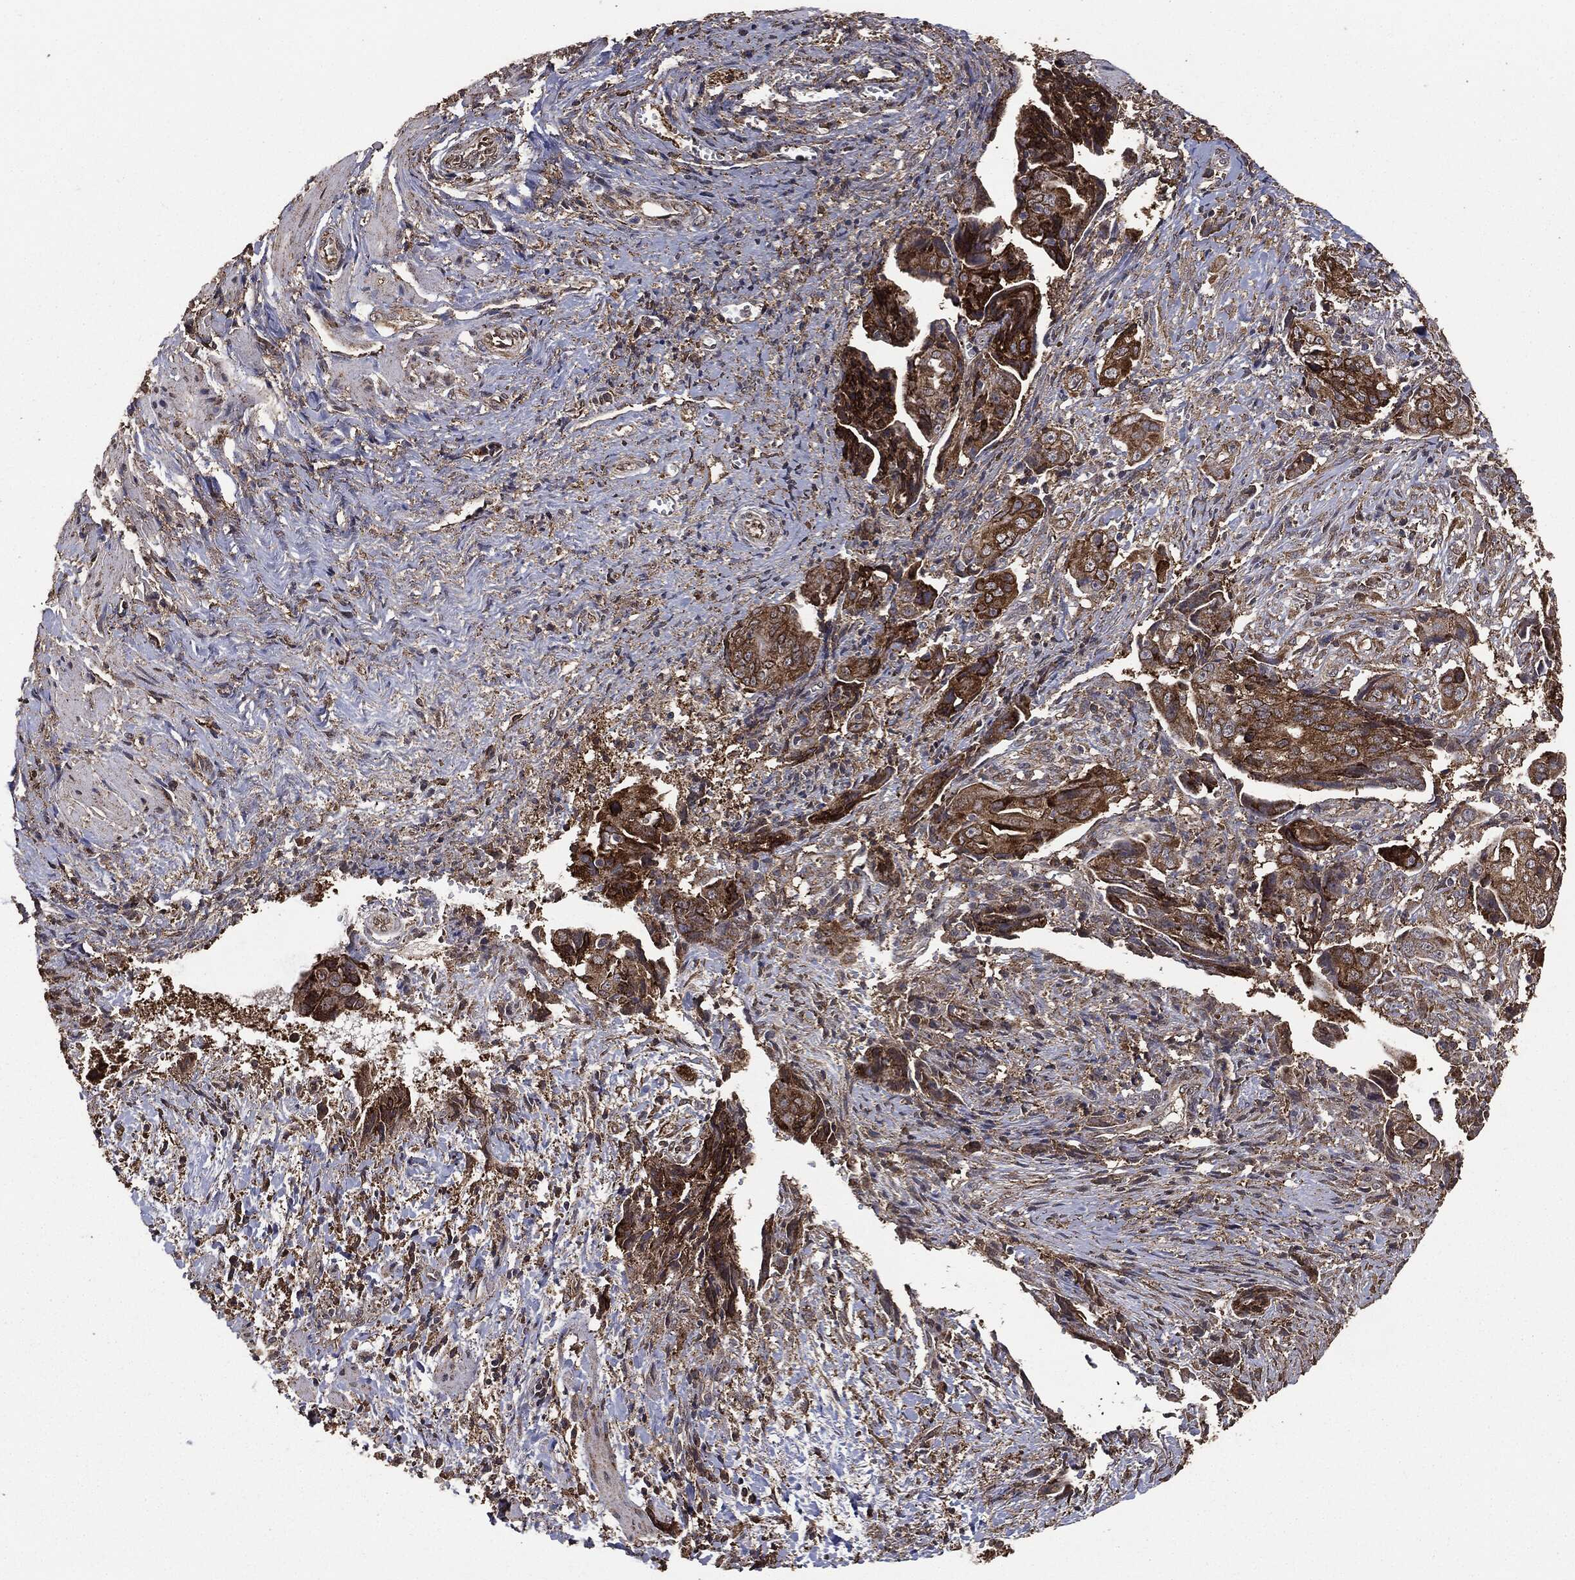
{"staining": {"intensity": "strong", "quantity": ">75%", "location": "cytoplasmic/membranous"}, "tissue": "ovarian cancer", "cell_type": "Tumor cells", "image_type": "cancer", "snomed": [{"axis": "morphology", "description": "Carcinoma, endometroid"}, {"axis": "topography", "description": "Ovary"}], "caption": "Immunohistochemistry (IHC) image of neoplastic tissue: ovarian endometroid carcinoma stained using IHC exhibits high levels of strong protein expression localized specifically in the cytoplasmic/membranous of tumor cells, appearing as a cytoplasmic/membranous brown color.", "gene": "MTOR", "patient": {"sex": "female", "age": 70}}